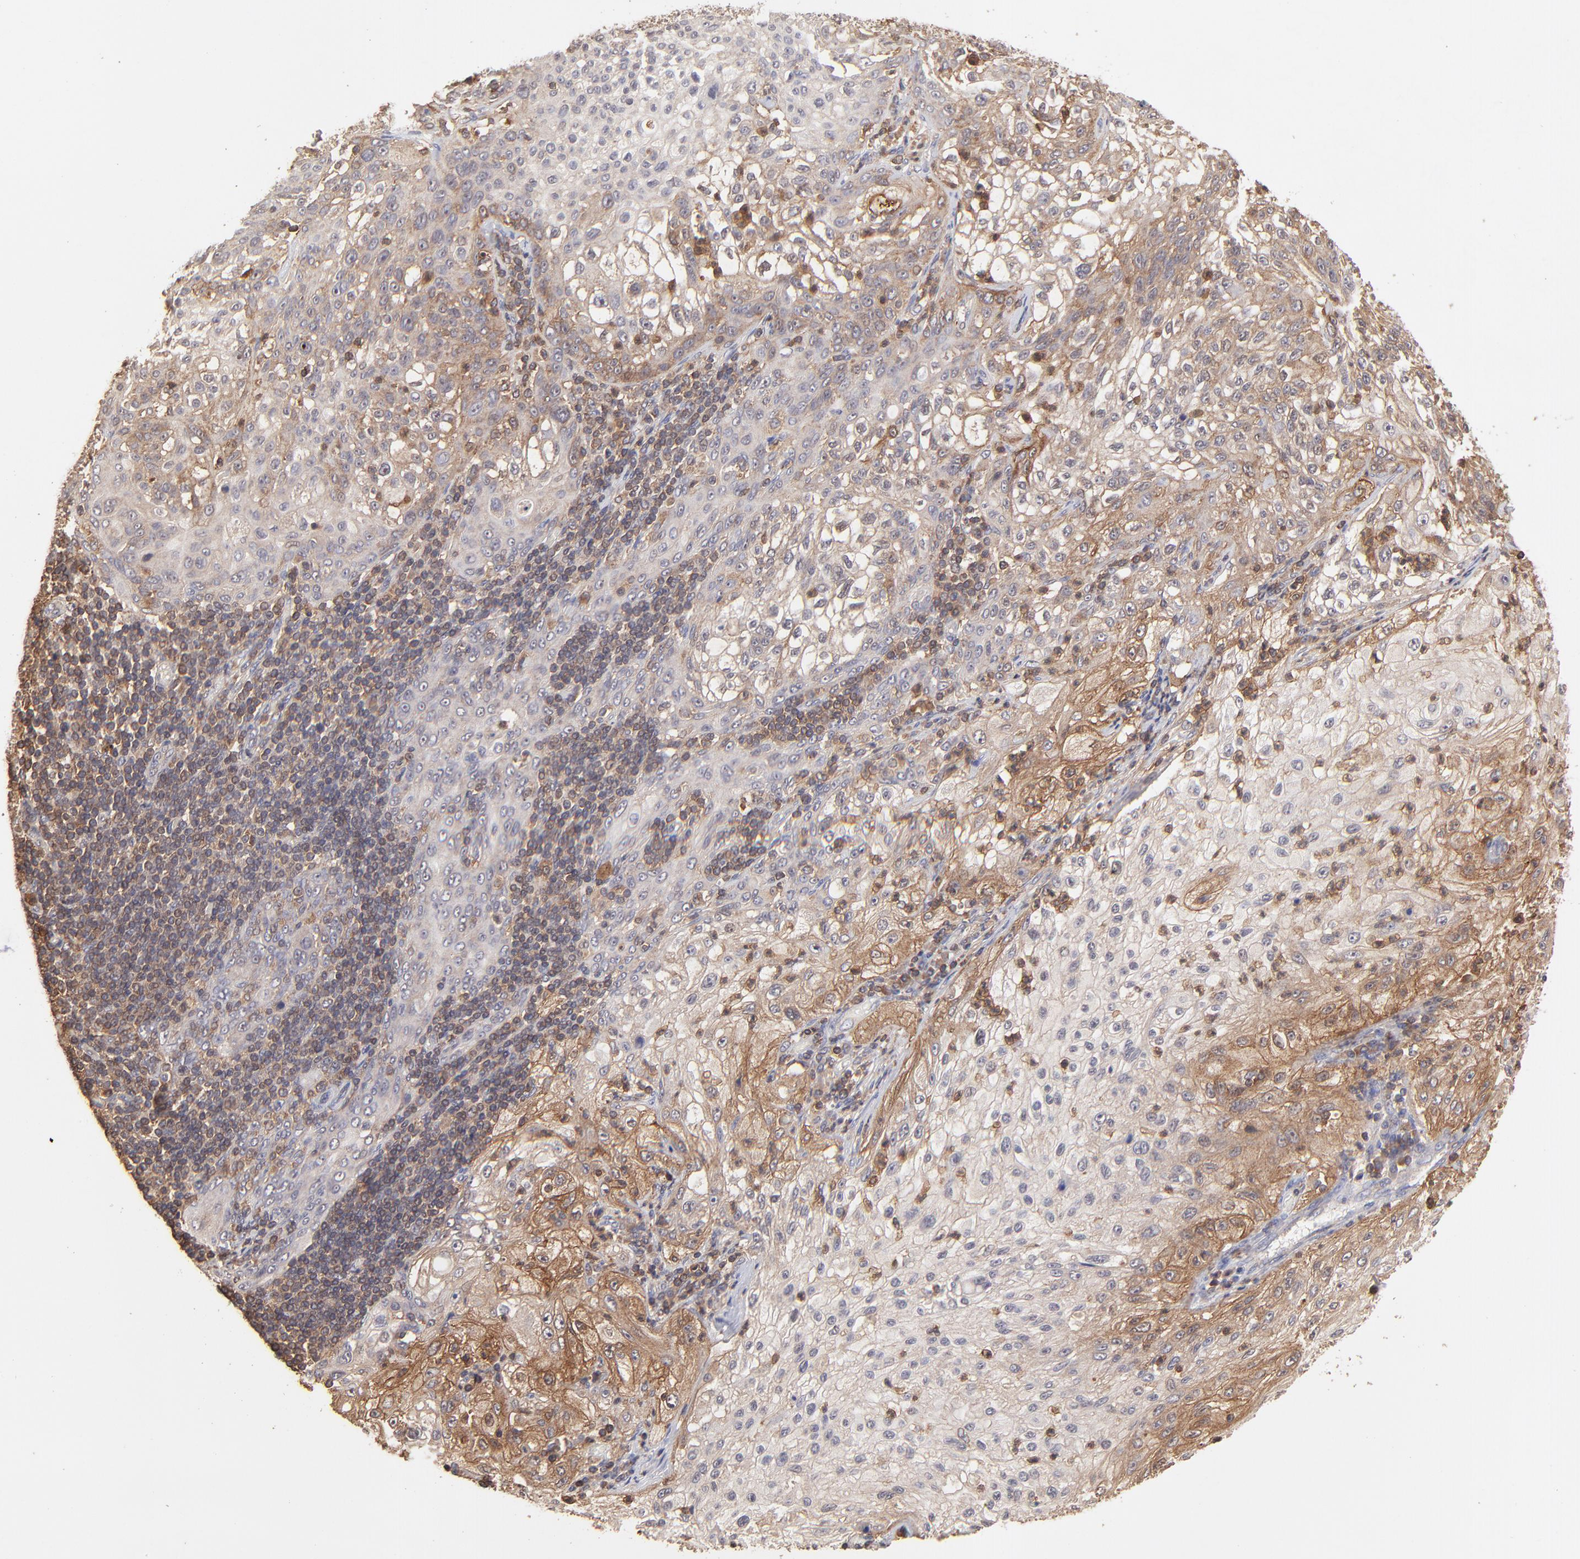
{"staining": {"intensity": "moderate", "quantity": ">75%", "location": "cytoplasmic/membranous"}, "tissue": "lung cancer", "cell_type": "Tumor cells", "image_type": "cancer", "snomed": [{"axis": "morphology", "description": "Inflammation, NOS"}, {"axis": "morphology", "description": "Squamous cell carcinoma, NOS"}, {"axis": "topography", "description": "Lymph node"}, {"axis": "topography", "description": "Soft tissue"}, {"axis": "topography", "description": "Lung"}], "caption": "Human lung cancer stained with a protein marker displays moderate staining in tumor cells.", "gene": "STON2", "patient": {"sex": "male", "age": 66}}